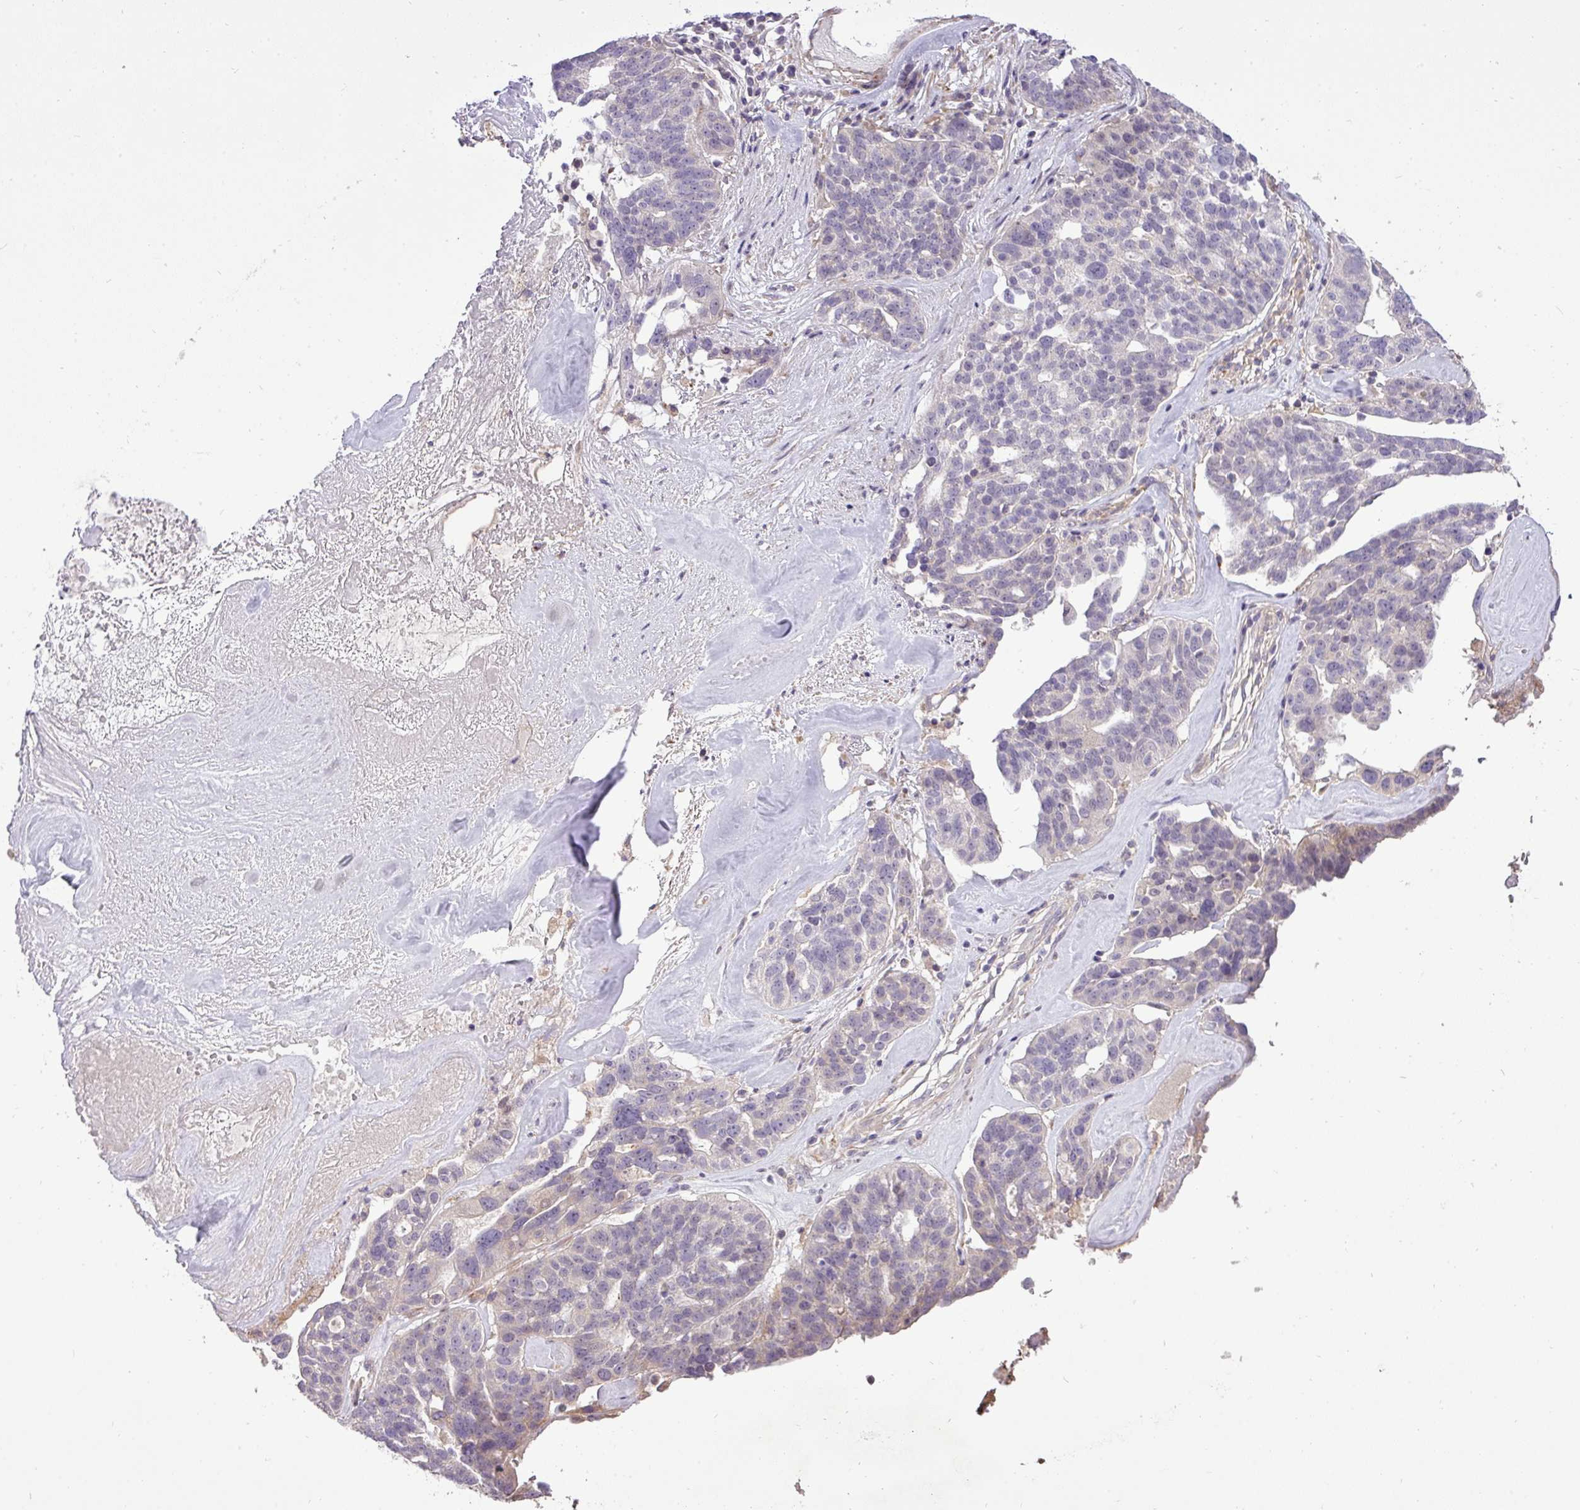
{"staining": {"intensity": "negative", "quantity": "none", "location": "none"}, "tissue": "ovarian cancer", "cell_type": "Tumor cells", "image_type": "cancer", "snomed": [{"axis": "morphology", "description": "Cystadenocarcinoma, serous, NOS"}, {"axis": "topography", "description": "Ovary"}], "caption": "A histopathology image of ovarian cancer (serous cystadenocarcinoma) stained for a protein displays no brown staining in tumor cells.", "gene": "PDRG1", "patient": {"sex": "female", "age": 59}}